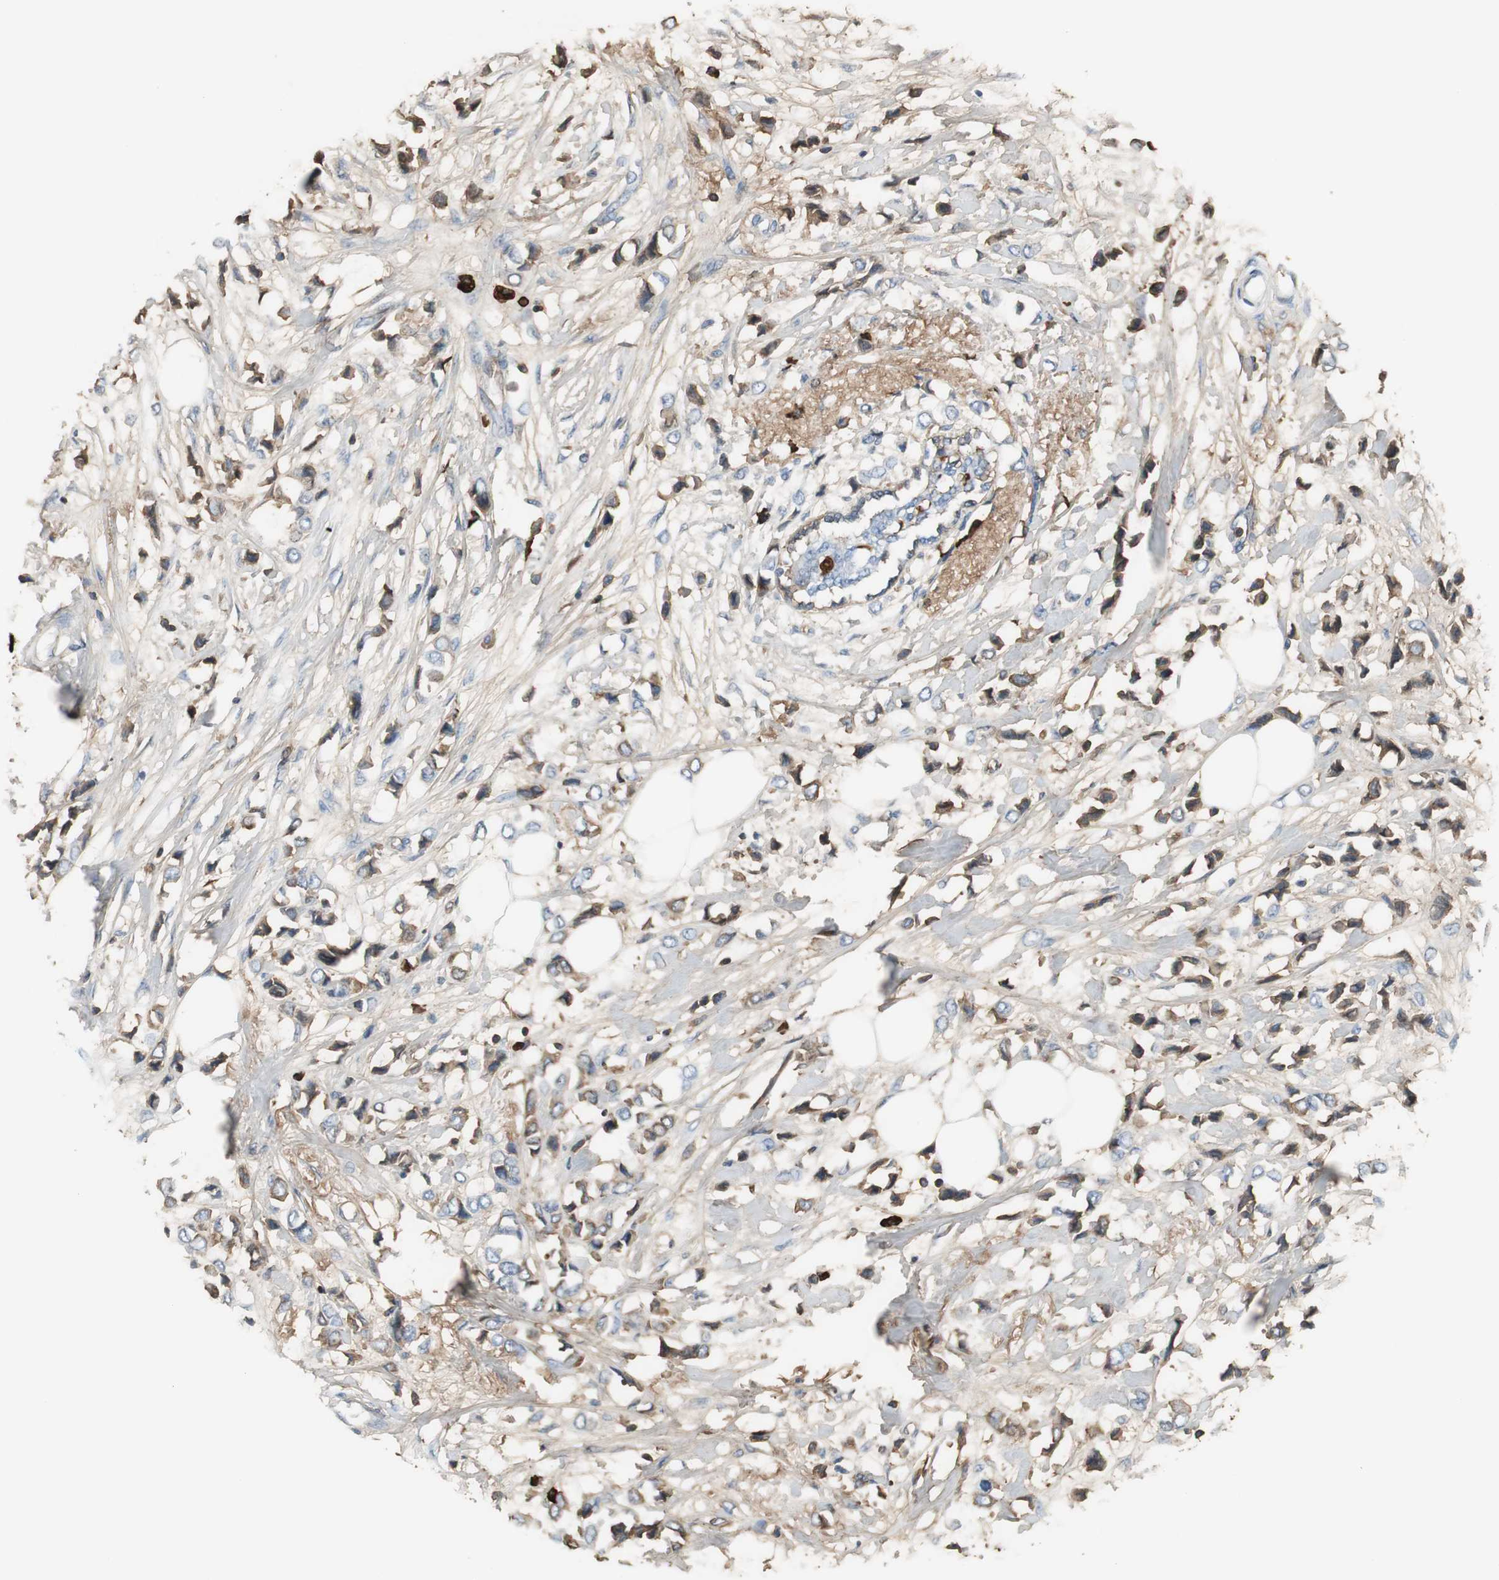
{"staining": {"intensity": "weak", "quantity": "25%-75%", "location": "cytoplasmic/membranous"}, "tissue": "breast cancer", "cell_type": "Tumor cells", "image_type": "cancer", "snomed": [{"axis": "morphology", "description": "Lobular carcinoma"}, {"axis": "topography", "description": "Breast"}], "caption": "The histopathology image displays immunohistochemical staining of breast cancer (lobular carcinoma). There is weak cytoplasmic/membranous positivity is identified in approximately 25%-75% of tumor cells. (IHC, brightfield microscopy, high magnification).", "gene": "IGHA1", "patient": {"sex": "female", "age": 51}}